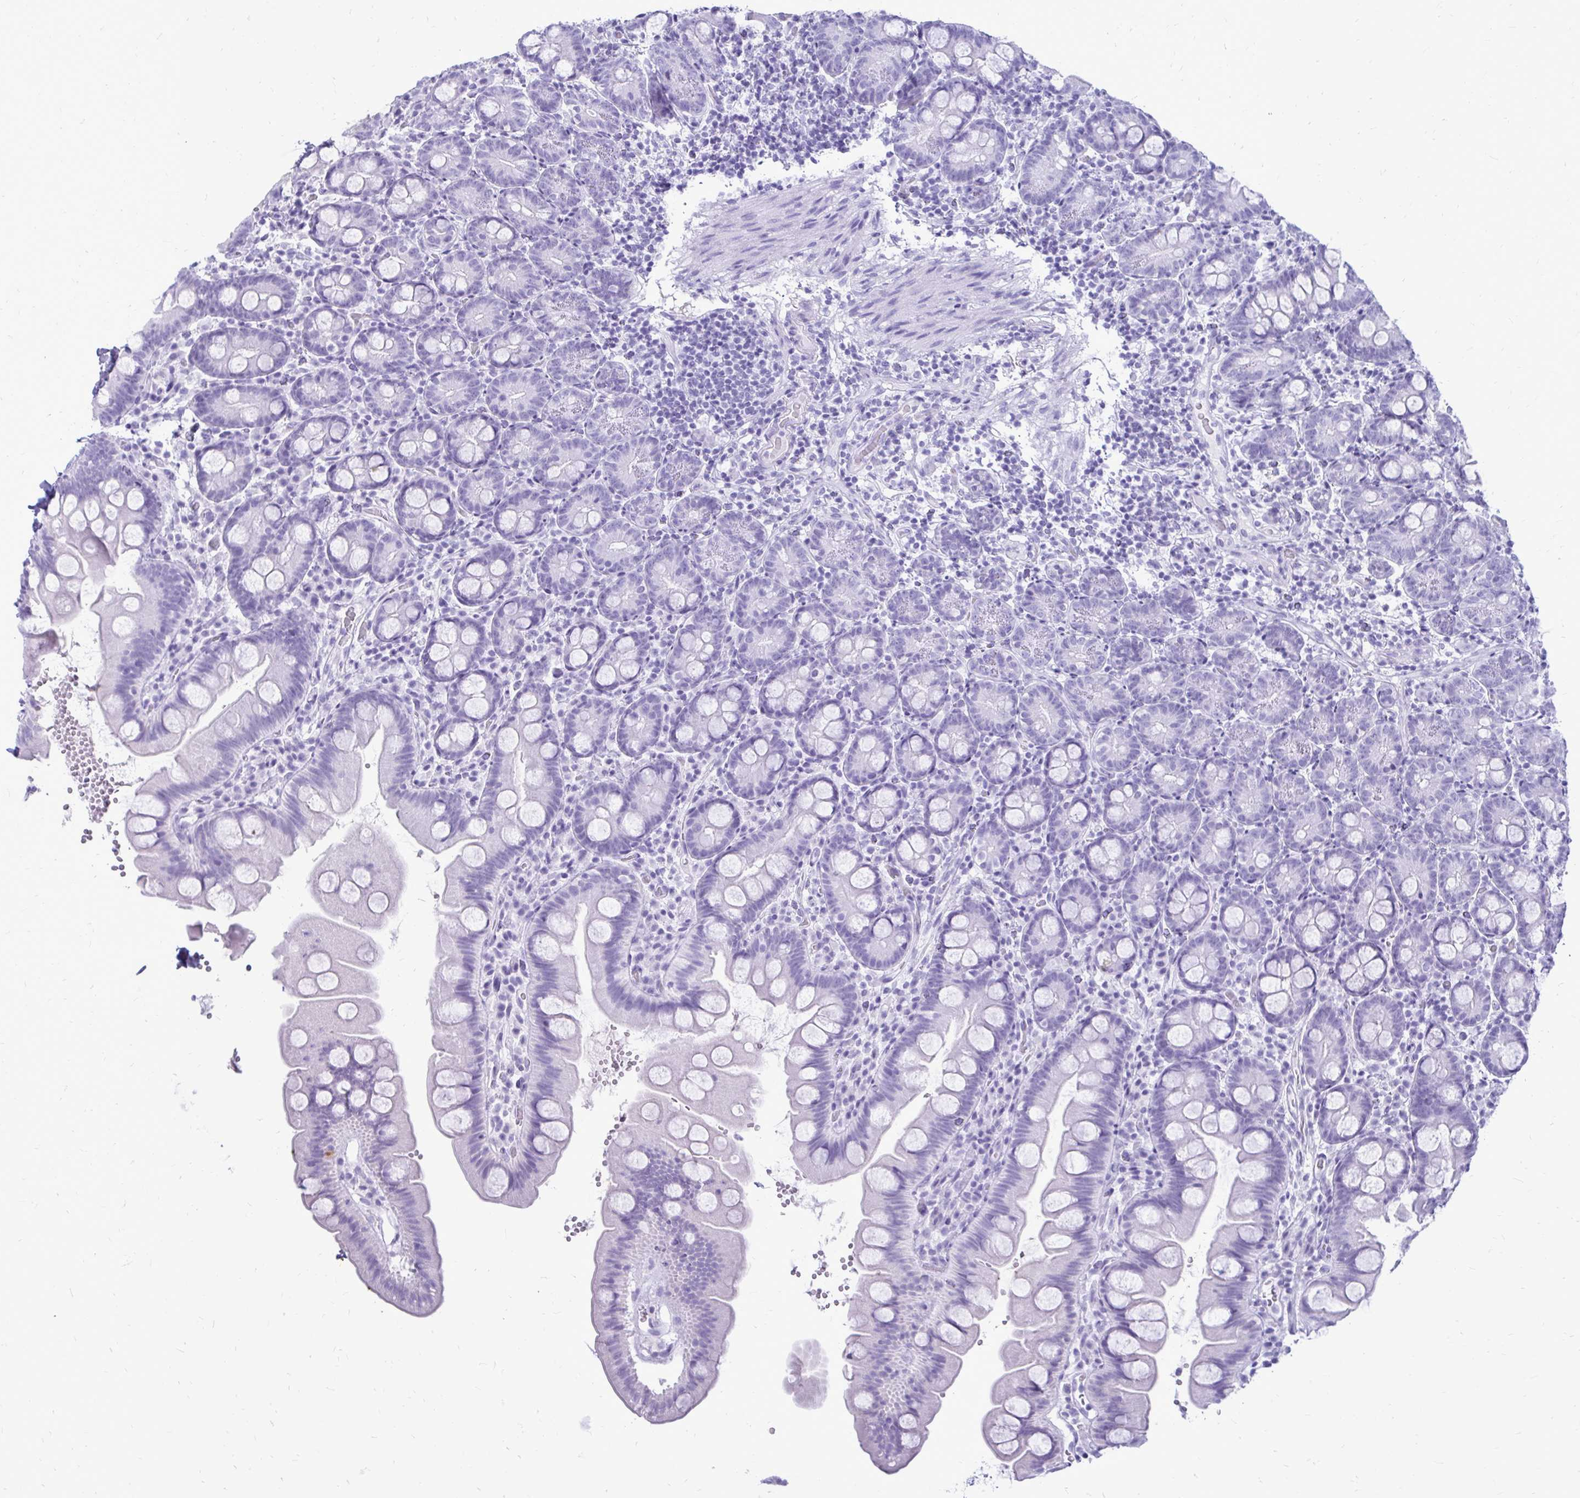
{"staining": {"intensity": "negative", "quantity": "none", "location": "none"}, "tissue": "small intestine", "cell_type": "Glandular cells", "image_type": "normal", "snomed": [{"axis": "morphology", "description": "Normal tissue, NOS"}, {"axis": "topography", "description": "Small intestine"}], "caption": "Immunohistochemistry micrograph of unremarkable small intestine: small intestine stained with DAB demonstrates no significant protein expression in glandular cells.", "gene": "OR10R2", "patient": {"sex": "female", "age": 68}}